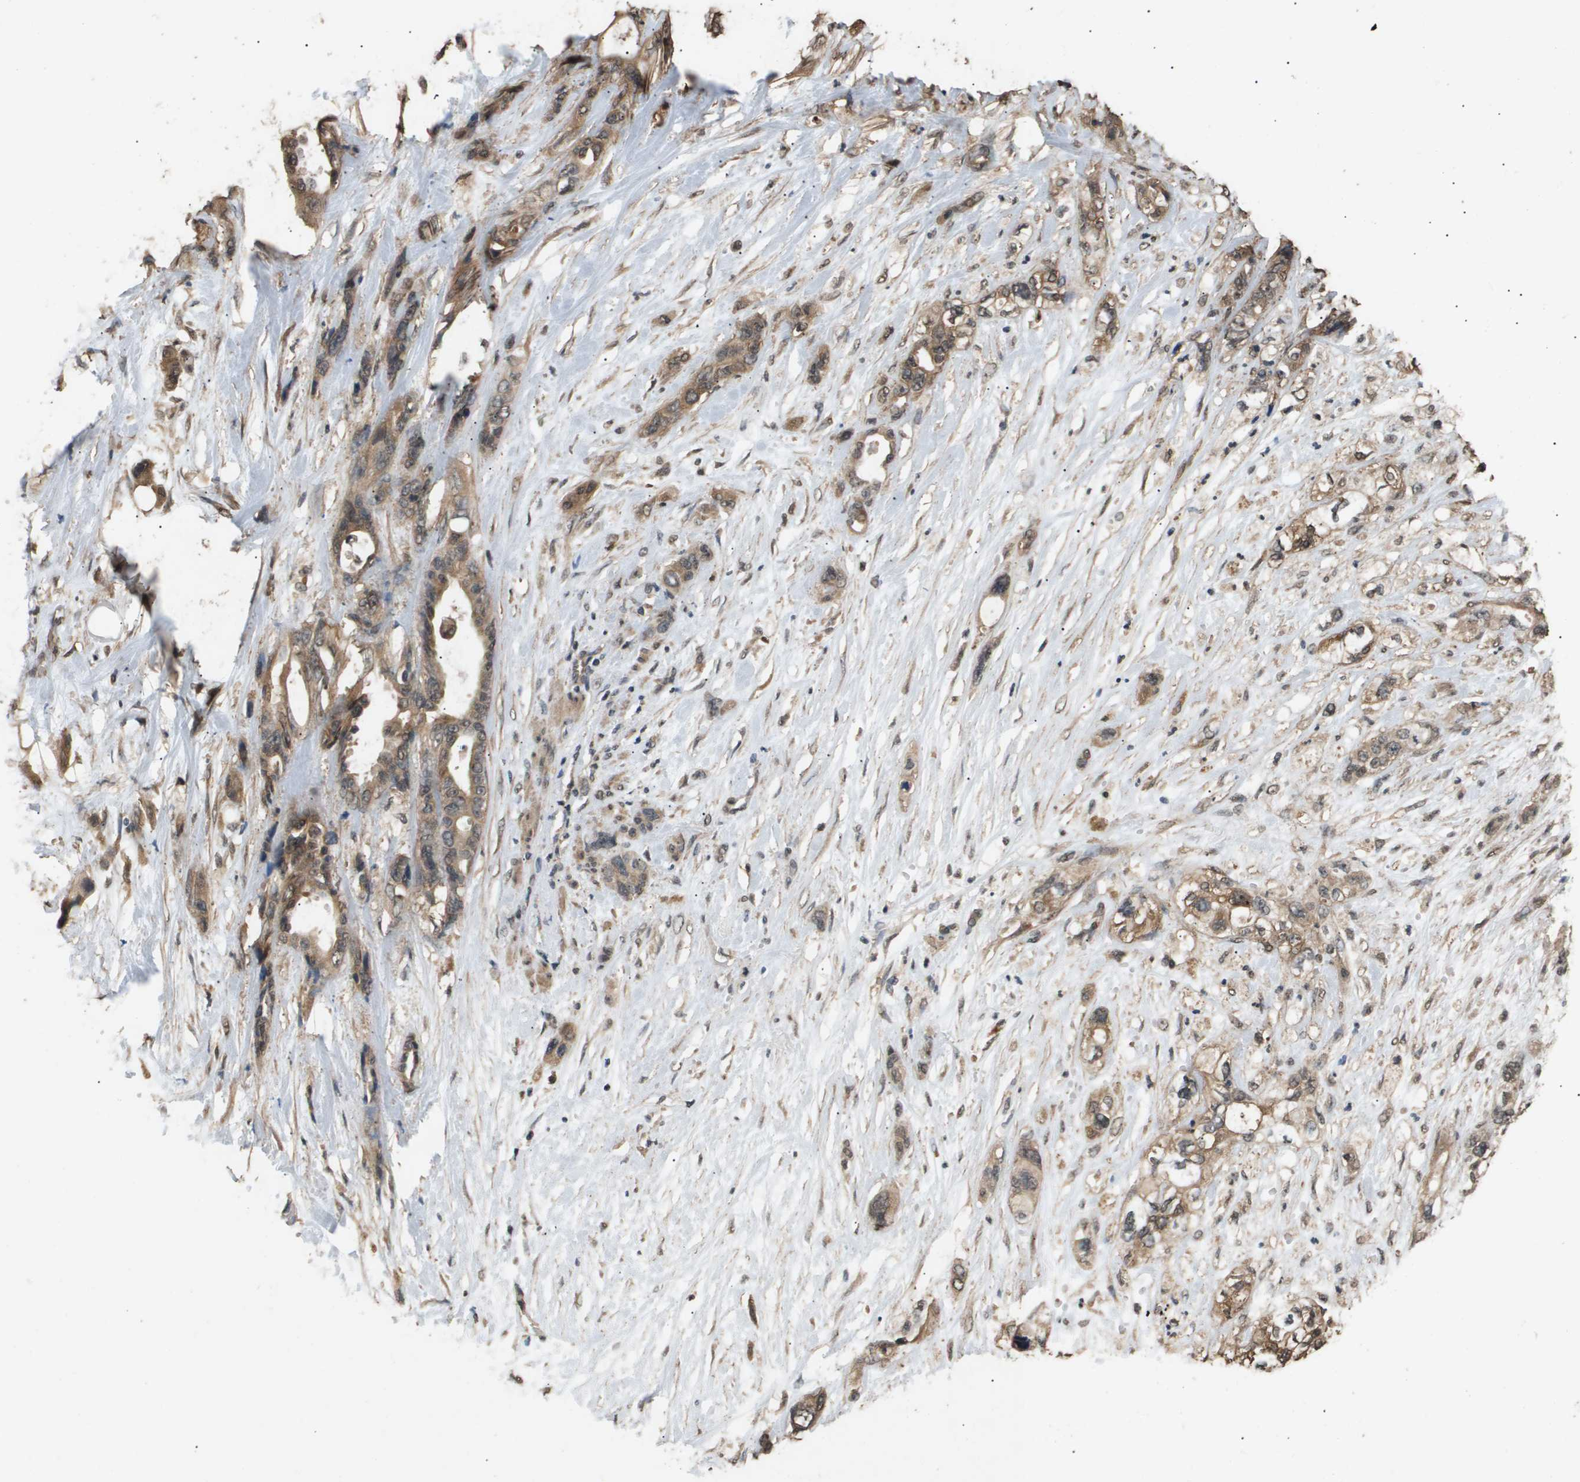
{"staining": {"intensity": "moderate", "quantity": ">75%", "location": "cytoplasmic/membranous,nuclear"}, "tissue": "pancreatic cancer", "cell_type": "Tumor cells", "image_type": "cancer", "snomed": [{"axis": "morphology", "description": "Adenocarcinoma, NOS"}, {"axis": "topography", "description": "Pancreas"}], "caption": "This histopathology image displays IHC staining of human pancreatic cancer, with medium moderate cytoplasmic/membranous and nuclear staining in approximately >75% of tumor cells.", "gene": "ING1", "patient": {"sex": "male", "age": 46}}